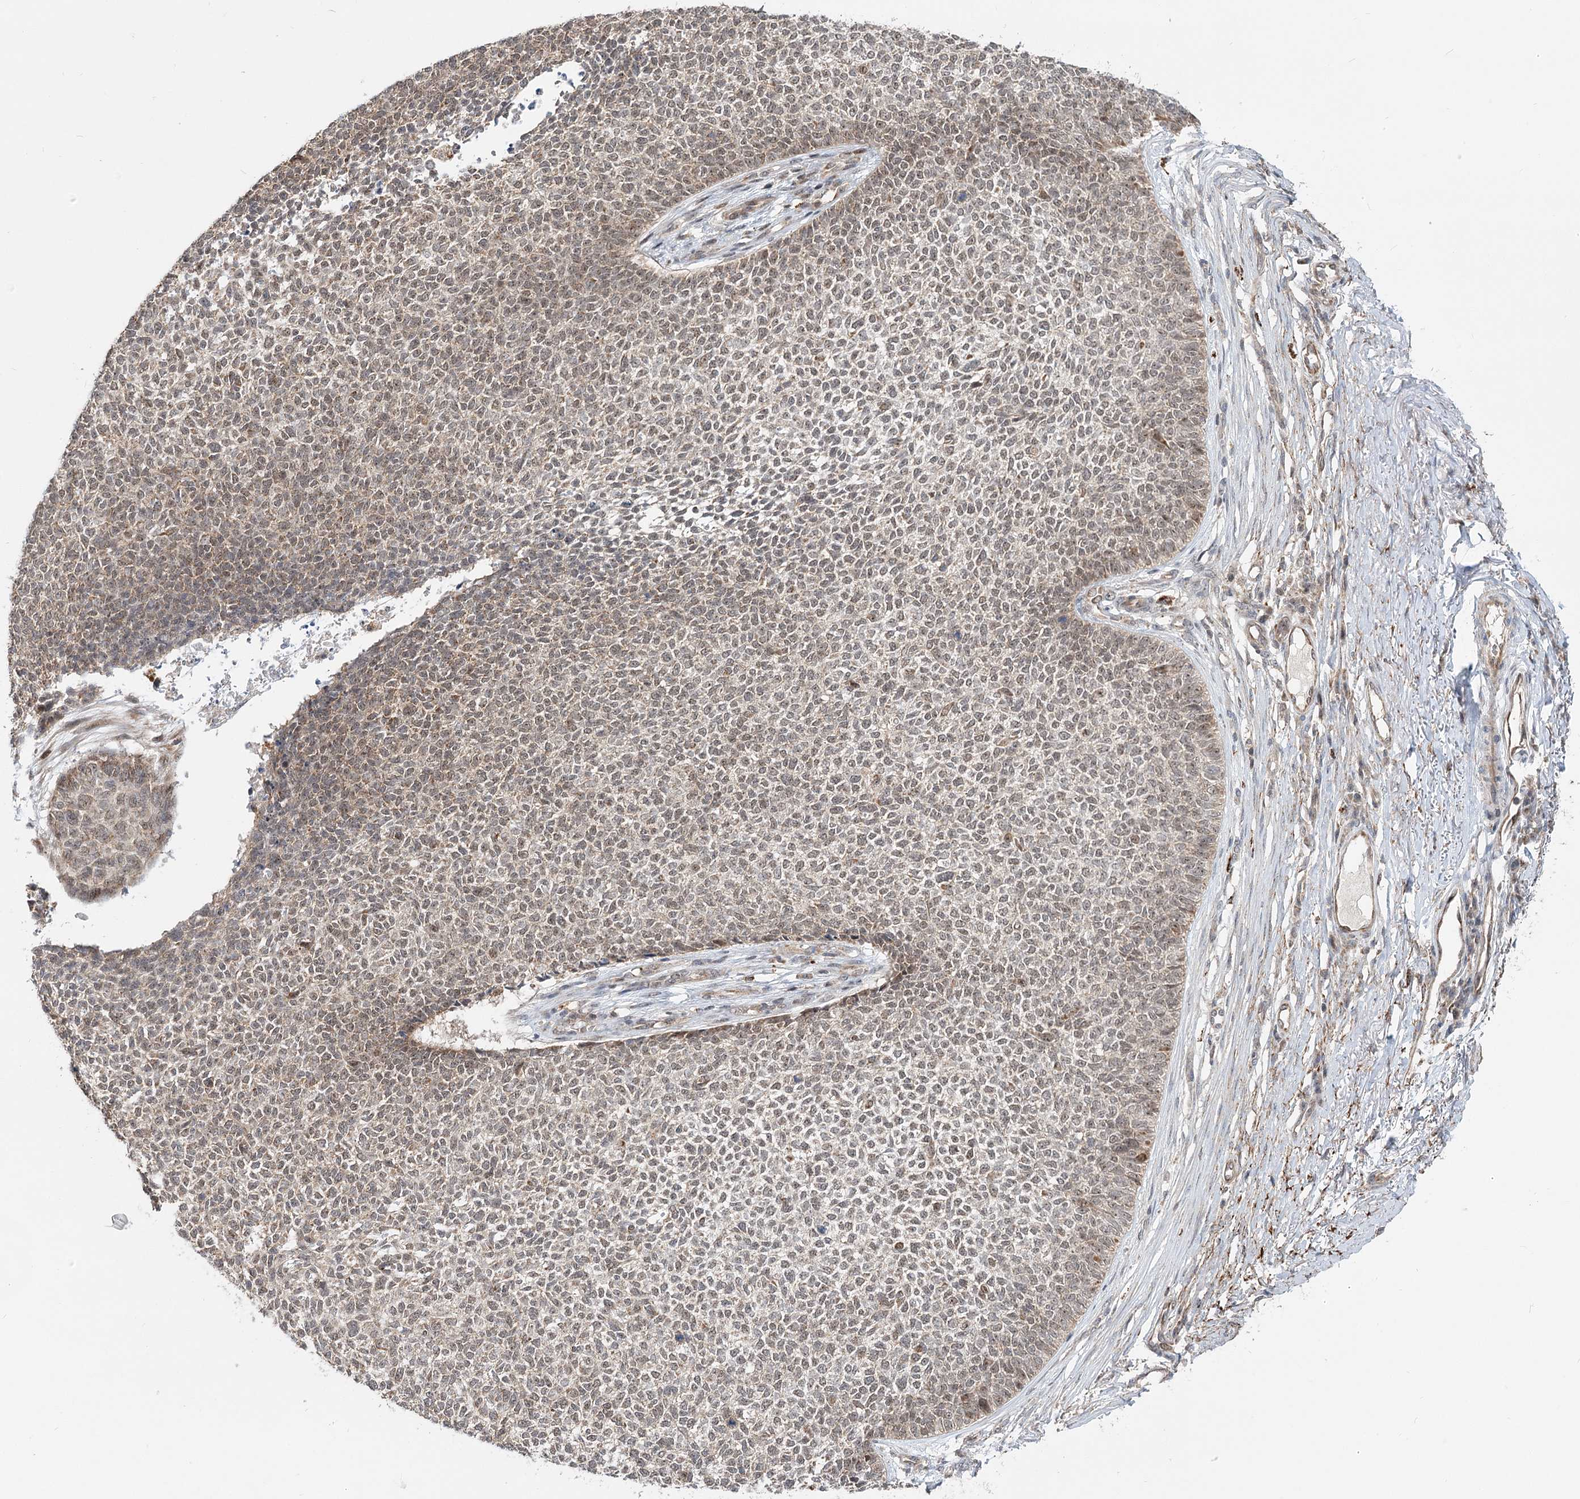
{"staining": {"intensity": "weak", "quantity": "<25%", "location": "nuclear"}, "tissue": "skin cancer", "cell_type": "Tumor cells", "image_type": "cancer", "snomed": [{"axis": "morphology", "description": "Basal cell carcinoma"}, {"axis": "topography", "description": "Skin"}], "caption": "Tumor cells are negative for protein expression in human skin cancer. Nuclei are stained in blue.", "gene": "RTN4IP1", "patient": {"sex": "female", "age": 84}}